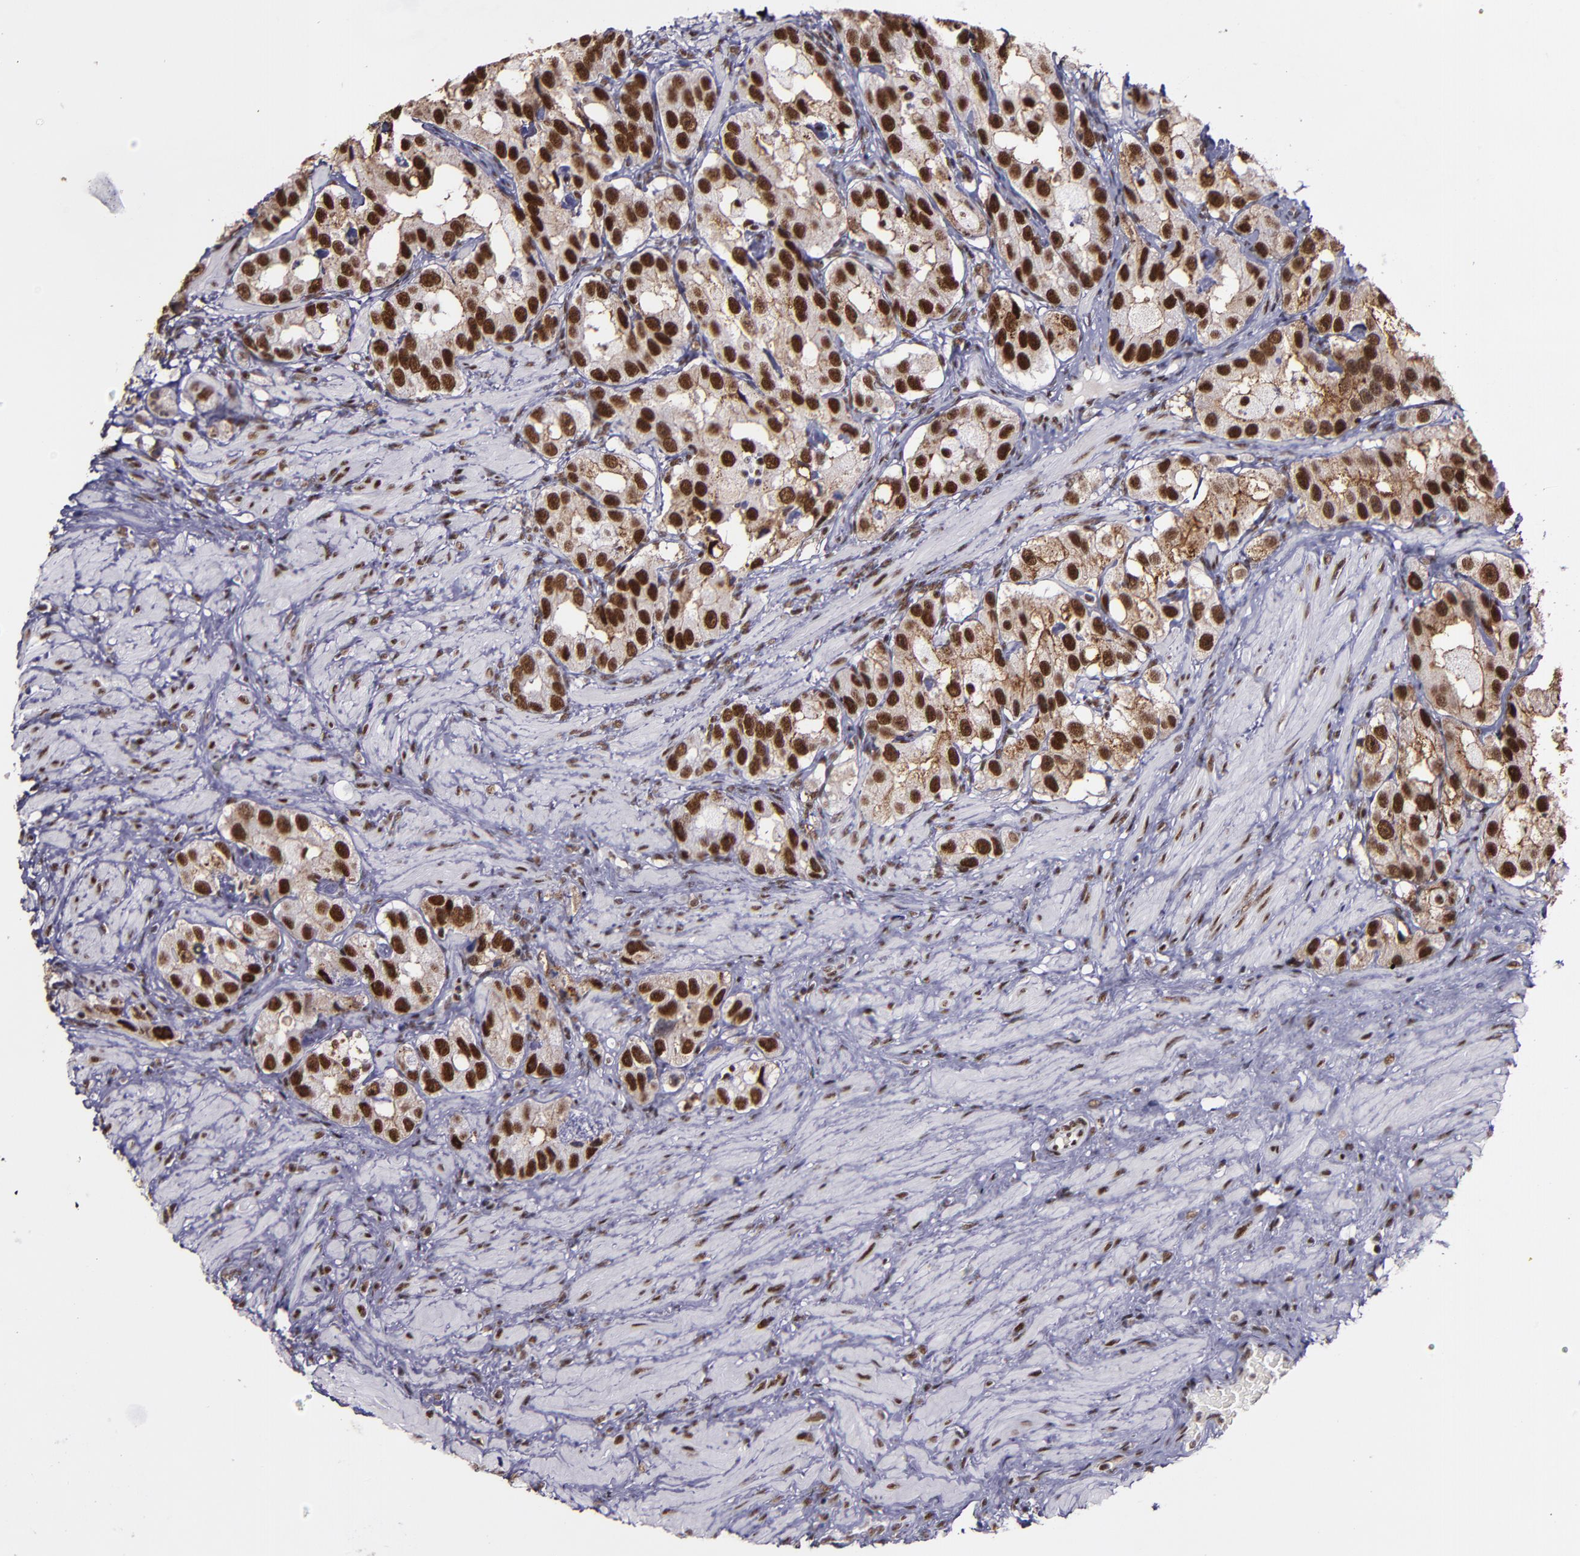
{"staining": {"intensity": "strong", "quantity": ">75%", "location": "nuclear"}, "tissue": "prostate cancer", "cell_type": "Tumor cells", "image_type": "cancer", "snomed": [{"axis": "morphology", "description": "Adenocarcinoma, High grade"}, {"axis": "topography", "description": "Prostate"}], "caption": "IHC histopathology image of neoplastic tissue: human prostate cancer (high-grade adenocarcinoma) stained using immunohistochemistry displays high levels of strong protein expression localized specifically in the nuclear of tumor cells, appearing as a nuclear brown color.", "gene": "PPP4R3A", "patient": {"sex": "male", "age": 63}}